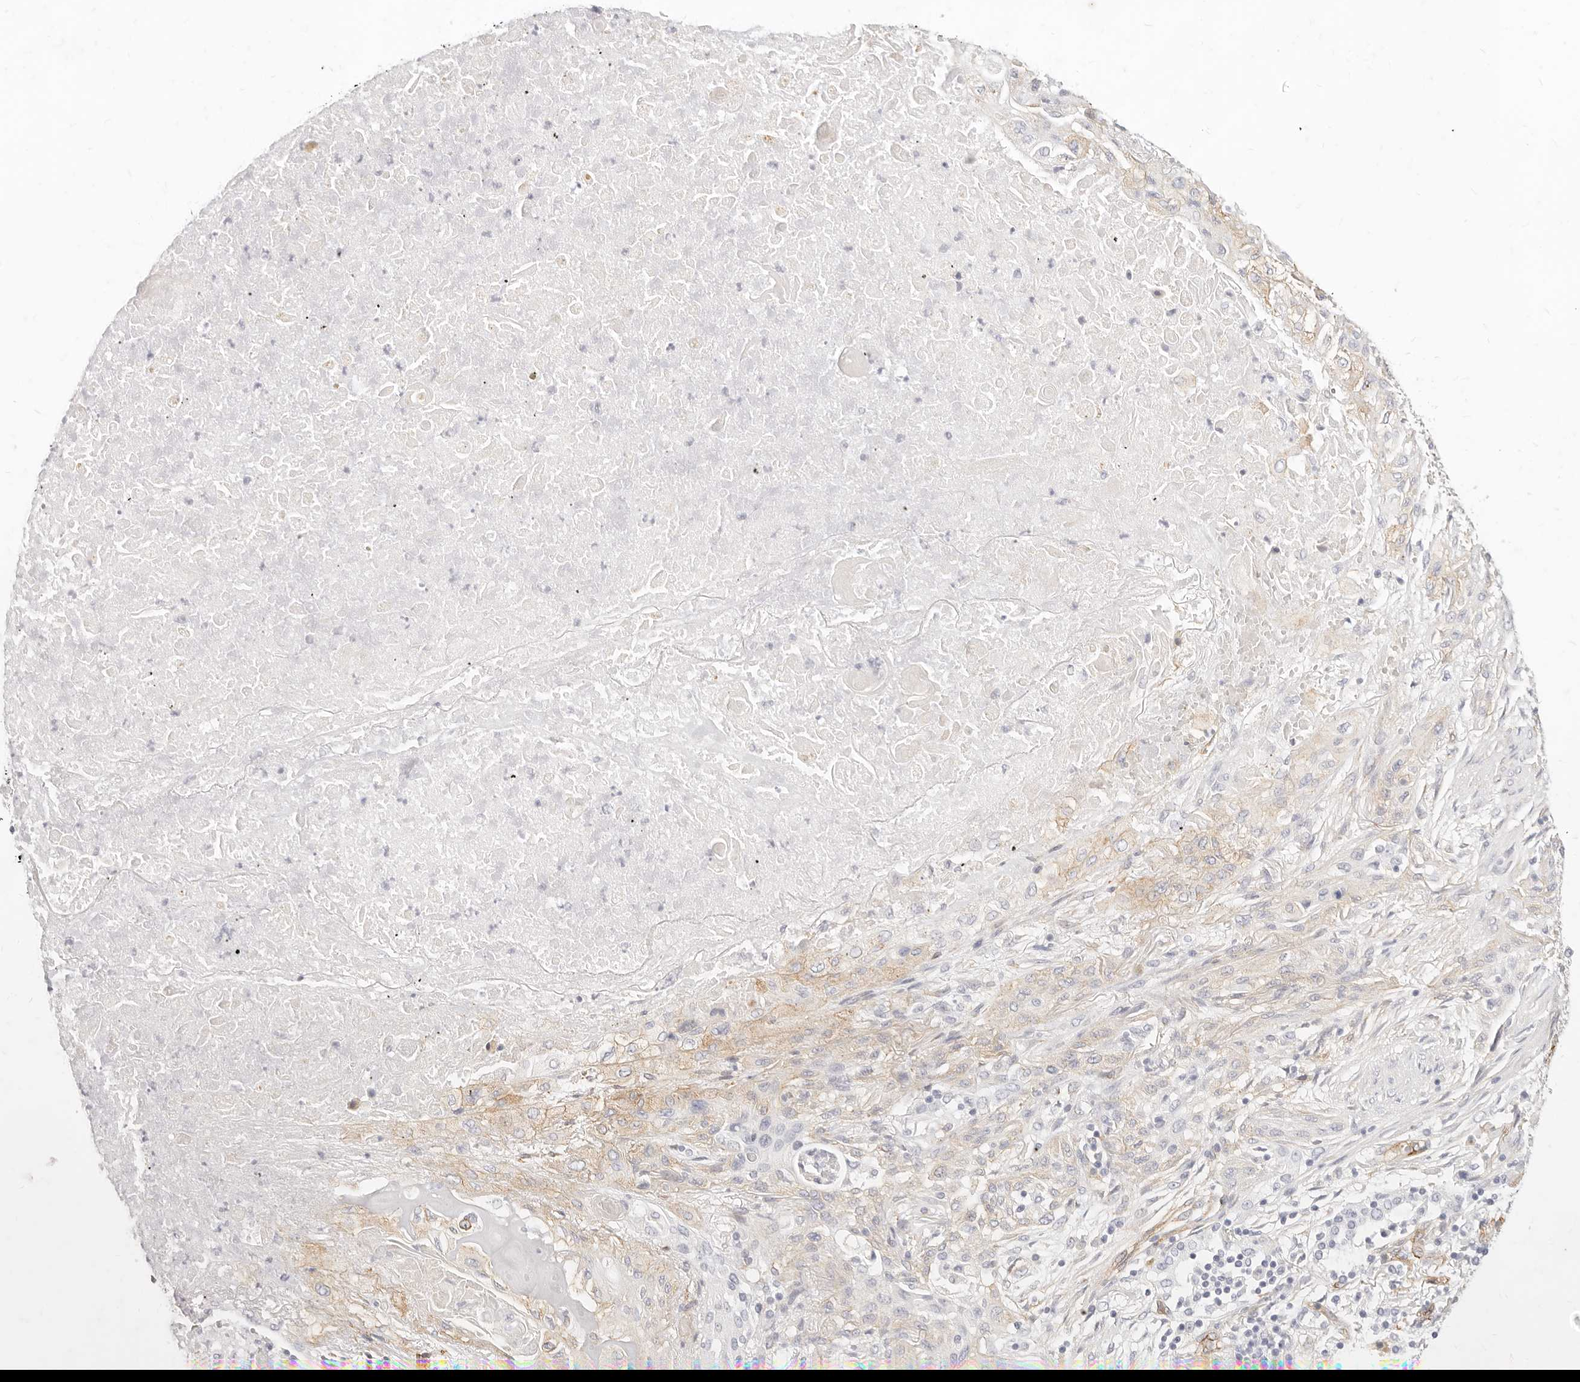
{"staining": {"intensity": "negative", "quantity": "none", "location": "none"}, "tissue": "lung cancer", "cell_type": "Tumor cells", "image_type": "cancer", "snomed": [{"axis": "morphology", "description": "Squamous cell carcinoma, NOS"}, {"axis": "topography", "description": "Lung"}], "caption": "This is an immunohistochemistry (IHC) micrograph of lung cancer. There is no expression in tumor cells.", "gene": "NUS1", "patient": {"sex": "female", "age": 47}}